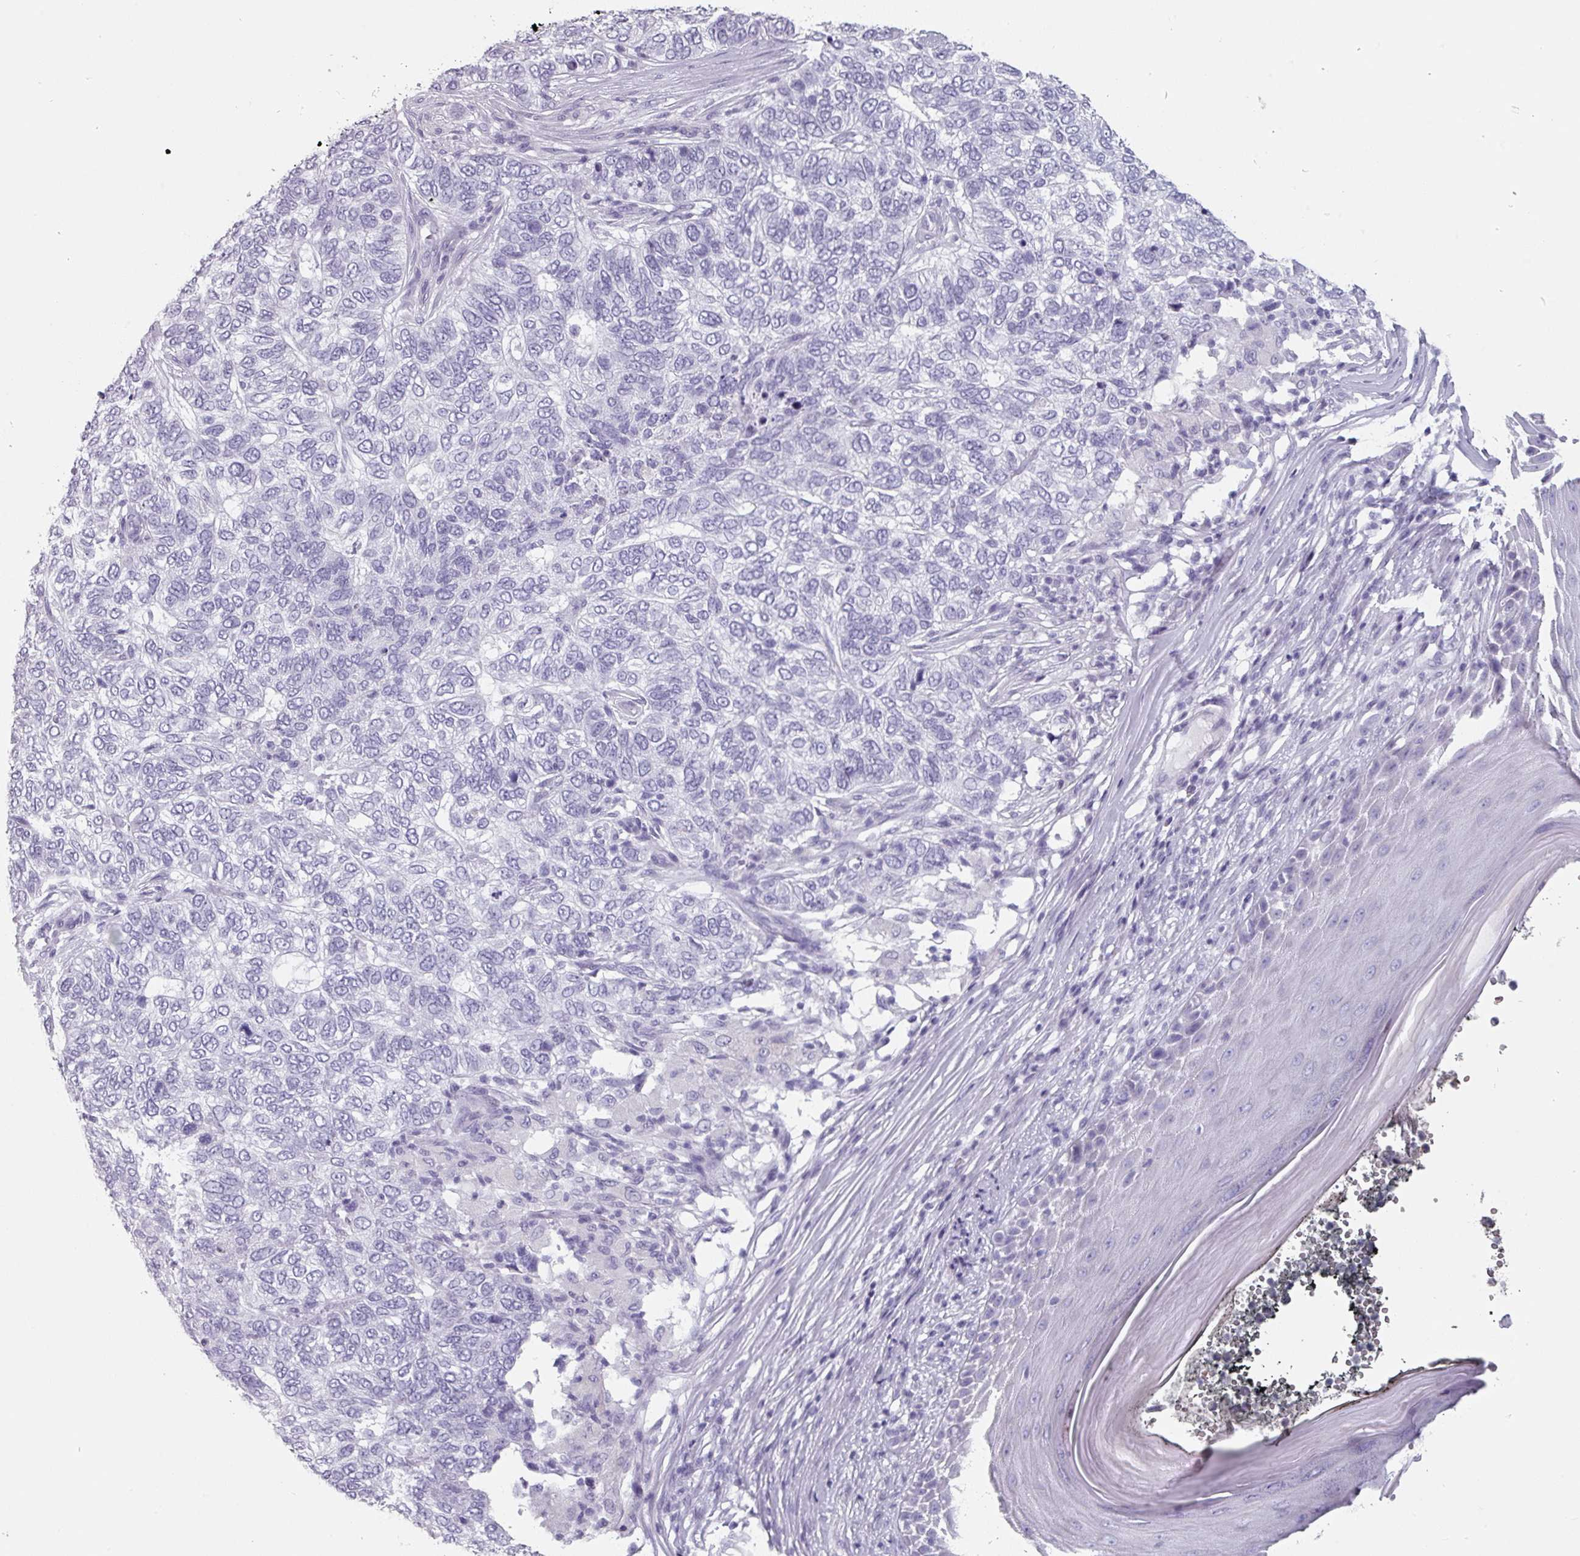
{"staining": {"intensity": "negative", "quantity": "none", "location": "none"}, "tissue": "skin cancer", "cell_type": "Tumor cells", "image_type": "cancer", "snomed": [{"axis": "morphology", "description": "Basal cell carcinoma"}, {"axis": "topography", "description": "Skin"}], "caption": "A high-resolution micrograph shows immunohistochemistry (IHC) staining of skin cancer (basal cell carcinoma), which displays no significant positivity in tumor cells.", "gene": "SLC35G2", "patient": {"sex": "female", "age": 65}}